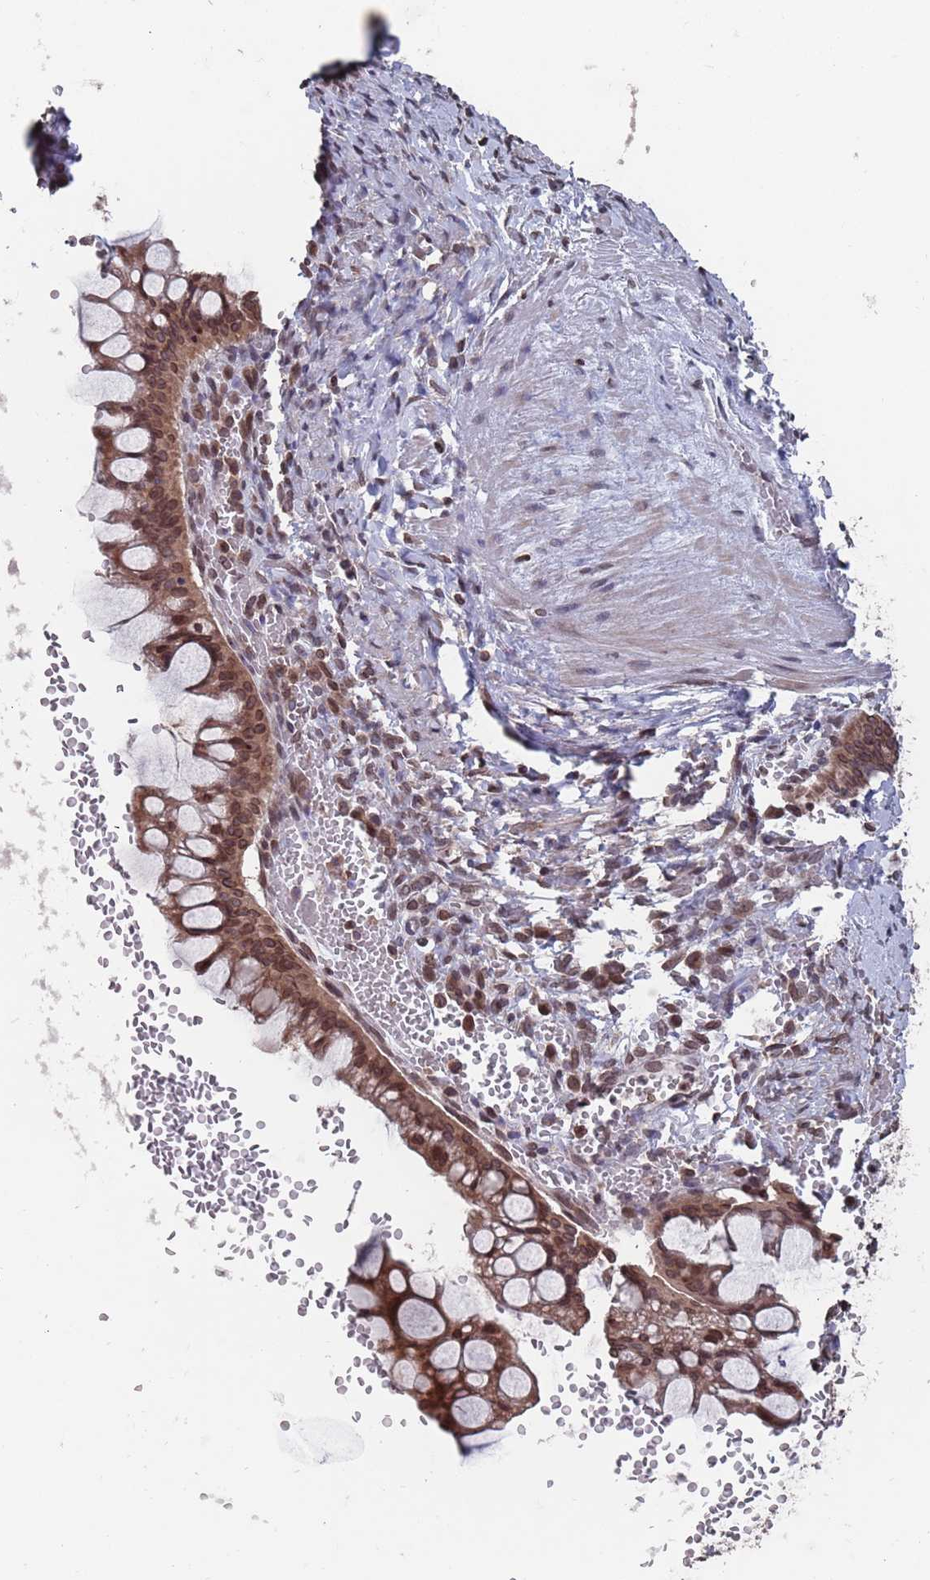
{"staining": {"intensity": "moderate", "quantity": ">75%", "location": "cytoplasmic/membranous,nuclear"}, "tissue": "ovarian cancer", "cell_type": "Tumor cells", "image_type": "cancer", "snomed": [{"axis": "morphology", "description": "Cystadenocarcinoma, mucinous, NOS"}, {"axis": "topography", "description": "Ovary"}], "caption": "Immunohistochemistry (IHC) (DAB (3,3'-diaminobenzidine)) staining of human ovarian mucinous cystadenocarcinoma displays moderate cytoplasmic/membranous and nuclear protein staining in about >75% of tumor cells. Using DAB (brown) and hematoxylin (blue) stains, captured at high magnification using brightfield microscopy.", "gene": "SDHAF3", "patient": {"sex": "female", "age": 73}}